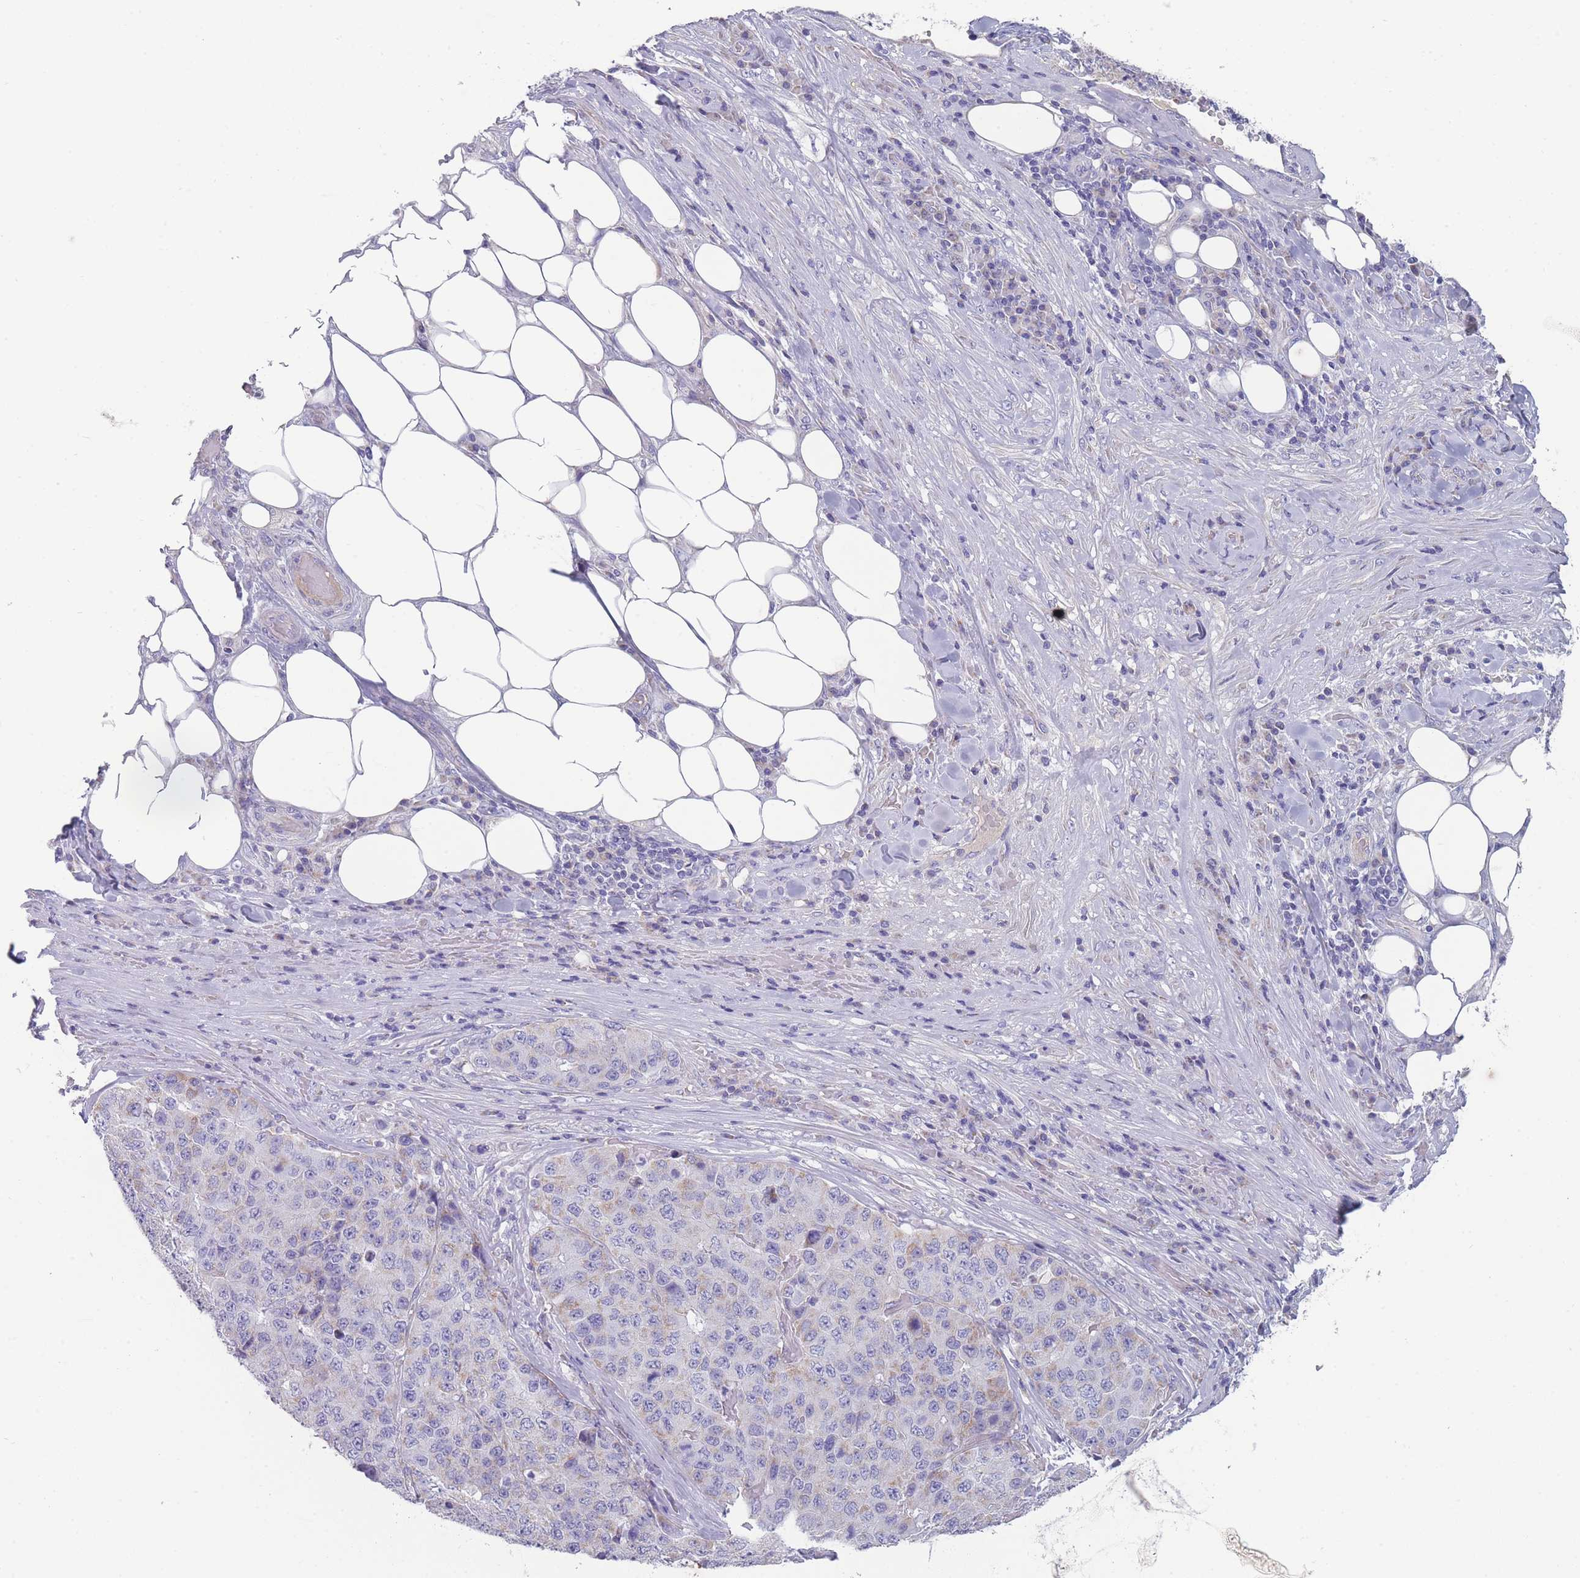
{"staining": {"intensity": "weak", "quantity": "<25%", "location": "cytoplasmic/membranous"}, "tissue": "stomach cancer", "cell_type": "Tumor cells", "image_type": "cancer", "snomed": [{"axis": "morphology", "description": "Adenocarcinoma, NOS"}, {"axis": "topography", "description": "Stomach"}], "caption": "Protein analysis of adenocarcinoma (stomach) demonstrates no significant positivity in tumor cells.", "gene": "MRPS14", "patient": {"sex": "male", "age": 71}}